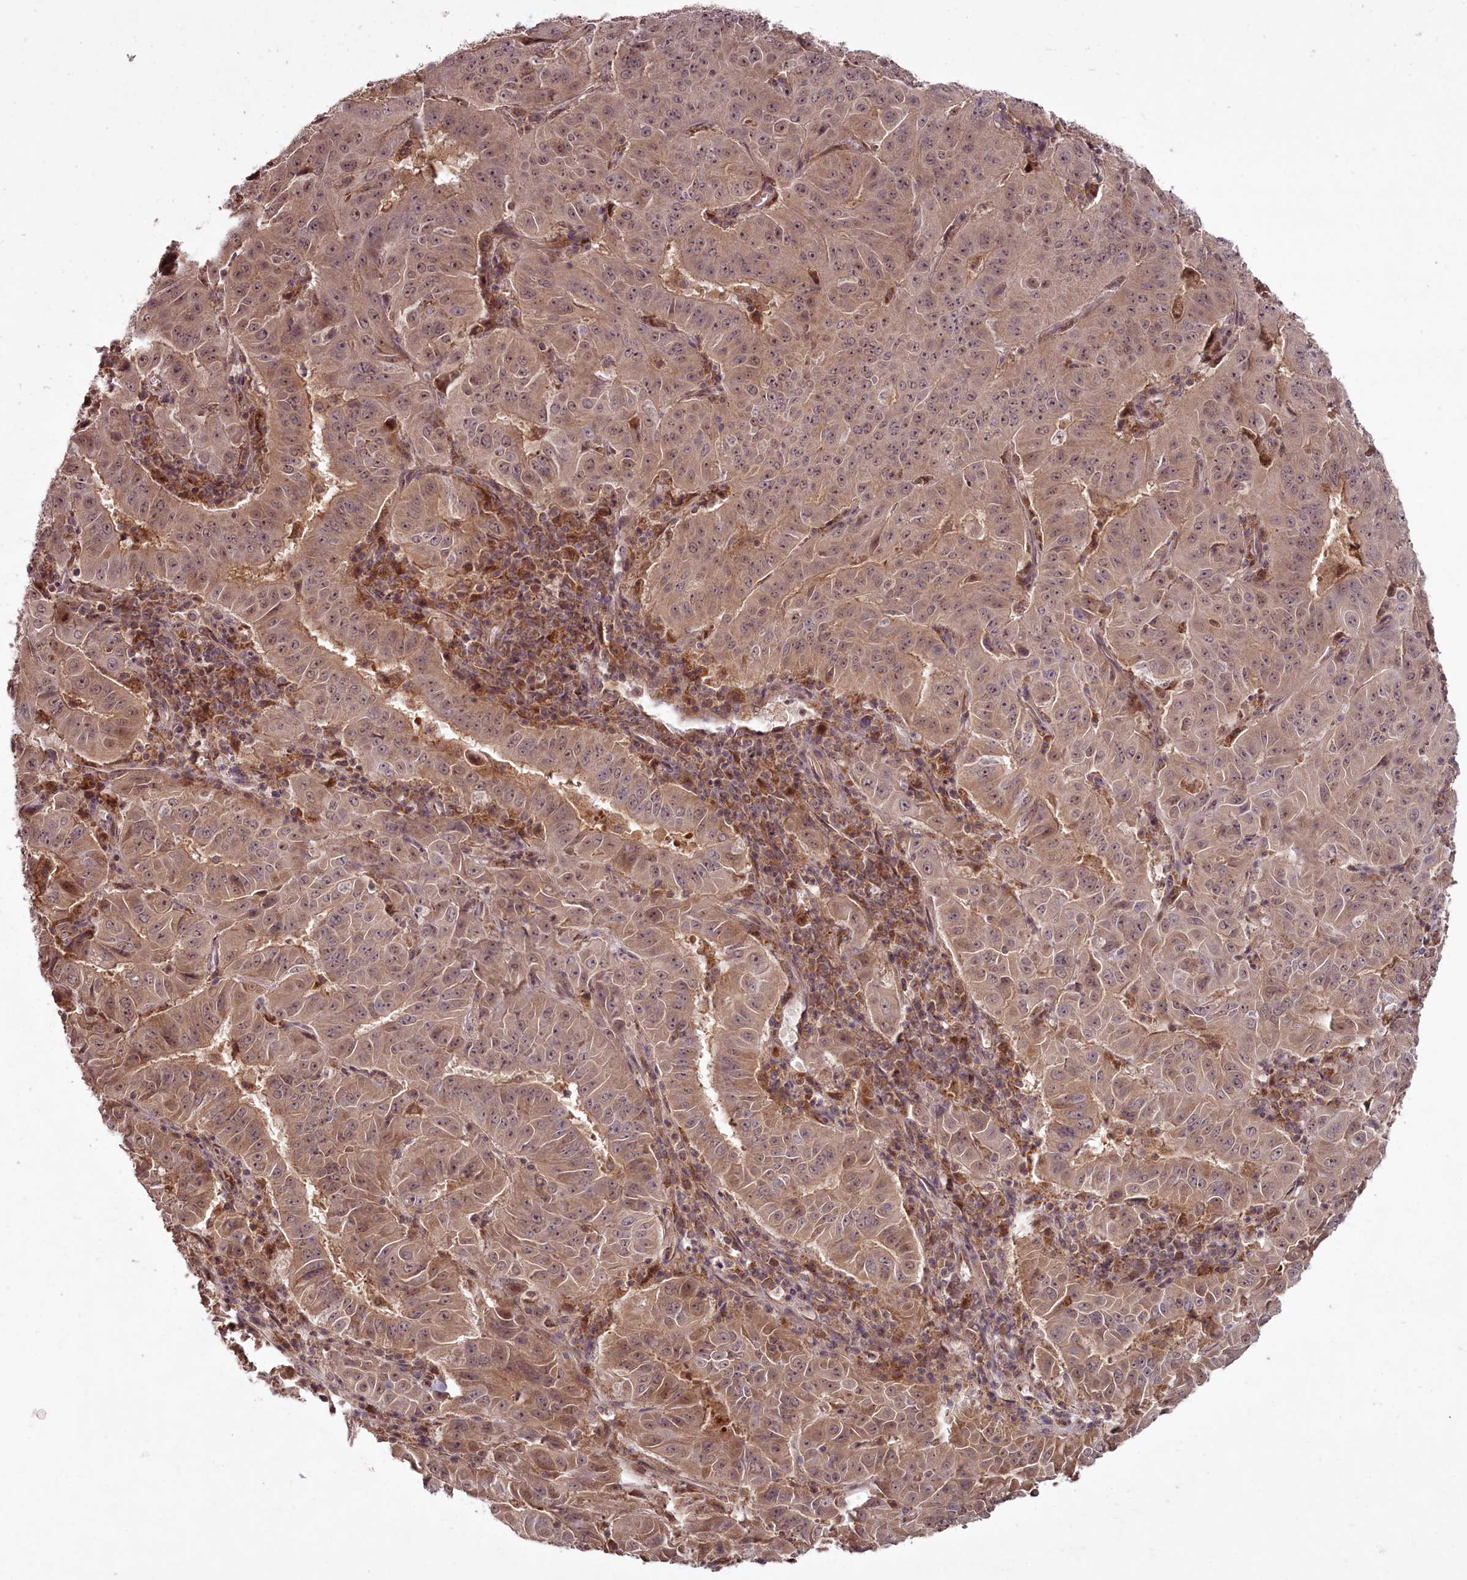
{"staining": {"intensity": "moderate", "quantity": ">75%", "location": "cytoplasmic/membranous,nuclear"}, "tissue": "pancreatic cancer", "cell_type": "Tumor cells", "image_type": "cancer", "snomed": [{"axis": "morphology", "description": "Adenocarcinoma, NOS"}, {"axis": "topography", "description": "Pancreas"}], "caption": "The photomicrograph displays a brown stain indicating the presence of a protein in the cytoplasmic/membranous and nuclear of tumor cells in pancreatic cancer (adenocarcinoma). (brown staining indicates protein expression, while blue staining denotes nuclei).", "gene": "PCBP2", "patient": {"sex": "male", "age": 63}}